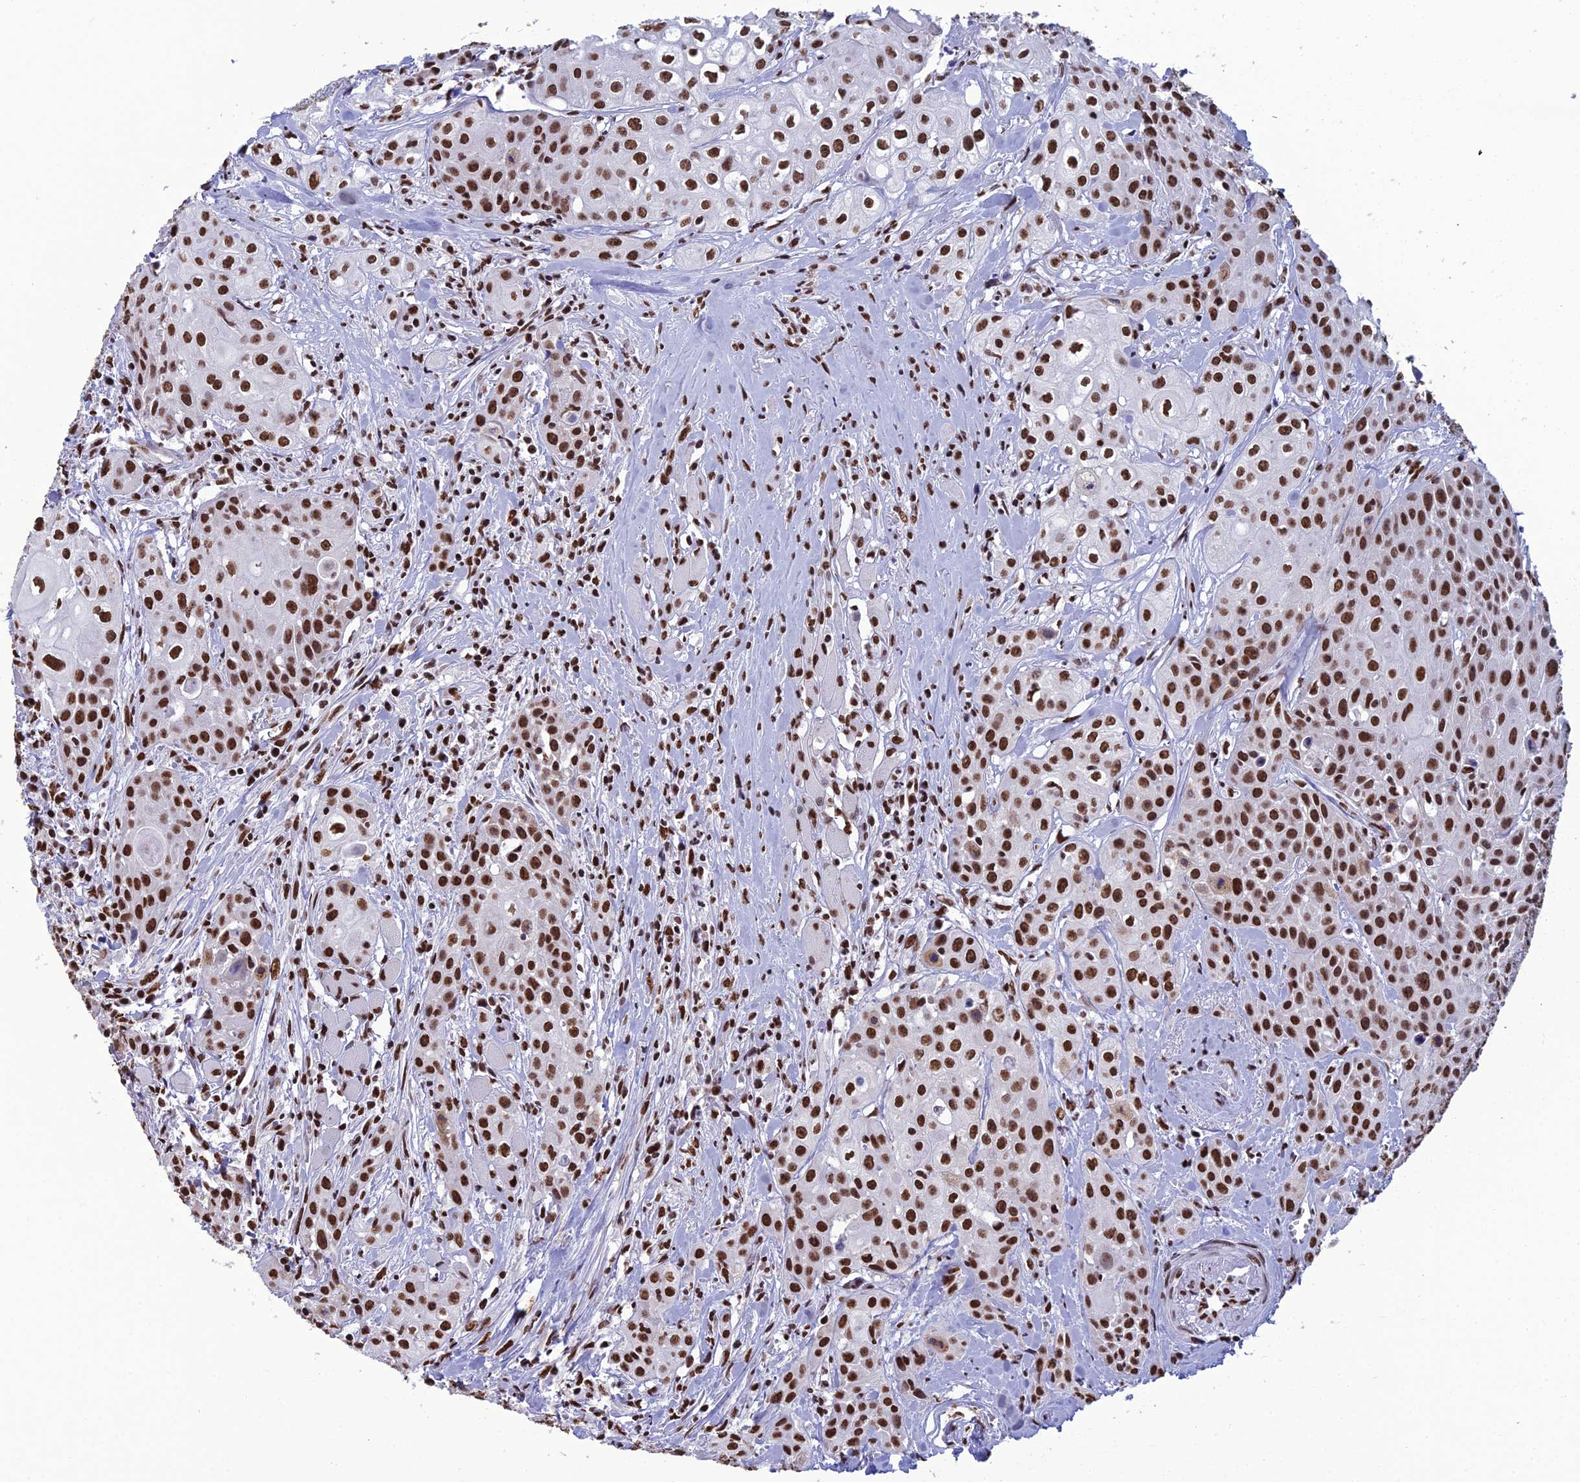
{"staining": {"intensity": "strong", "quantity": ">75%", "location": "nuclear"}, "tissue": "head and neck cancer", "cell_type": "Tumor cells", "image_type": "cancer", "snomed": [{"axis": "morphology", "description": "Squamous cell carcinoma, NOS"}, {"axis": "topography", "description": "Oral tissue"}, {"axis": "topography", "description": "Head-Neck"}], "caption": "Immunohistochemical staining of head and neck squamous cell carcinoma displays high levels of strong nuclear expression in about >75% of tumor cells. The protein is shown in brown color, while the nuclei are stained blue.", "gene": "PRAMEF12", "patient": {"sex": "female", "age": 82}}